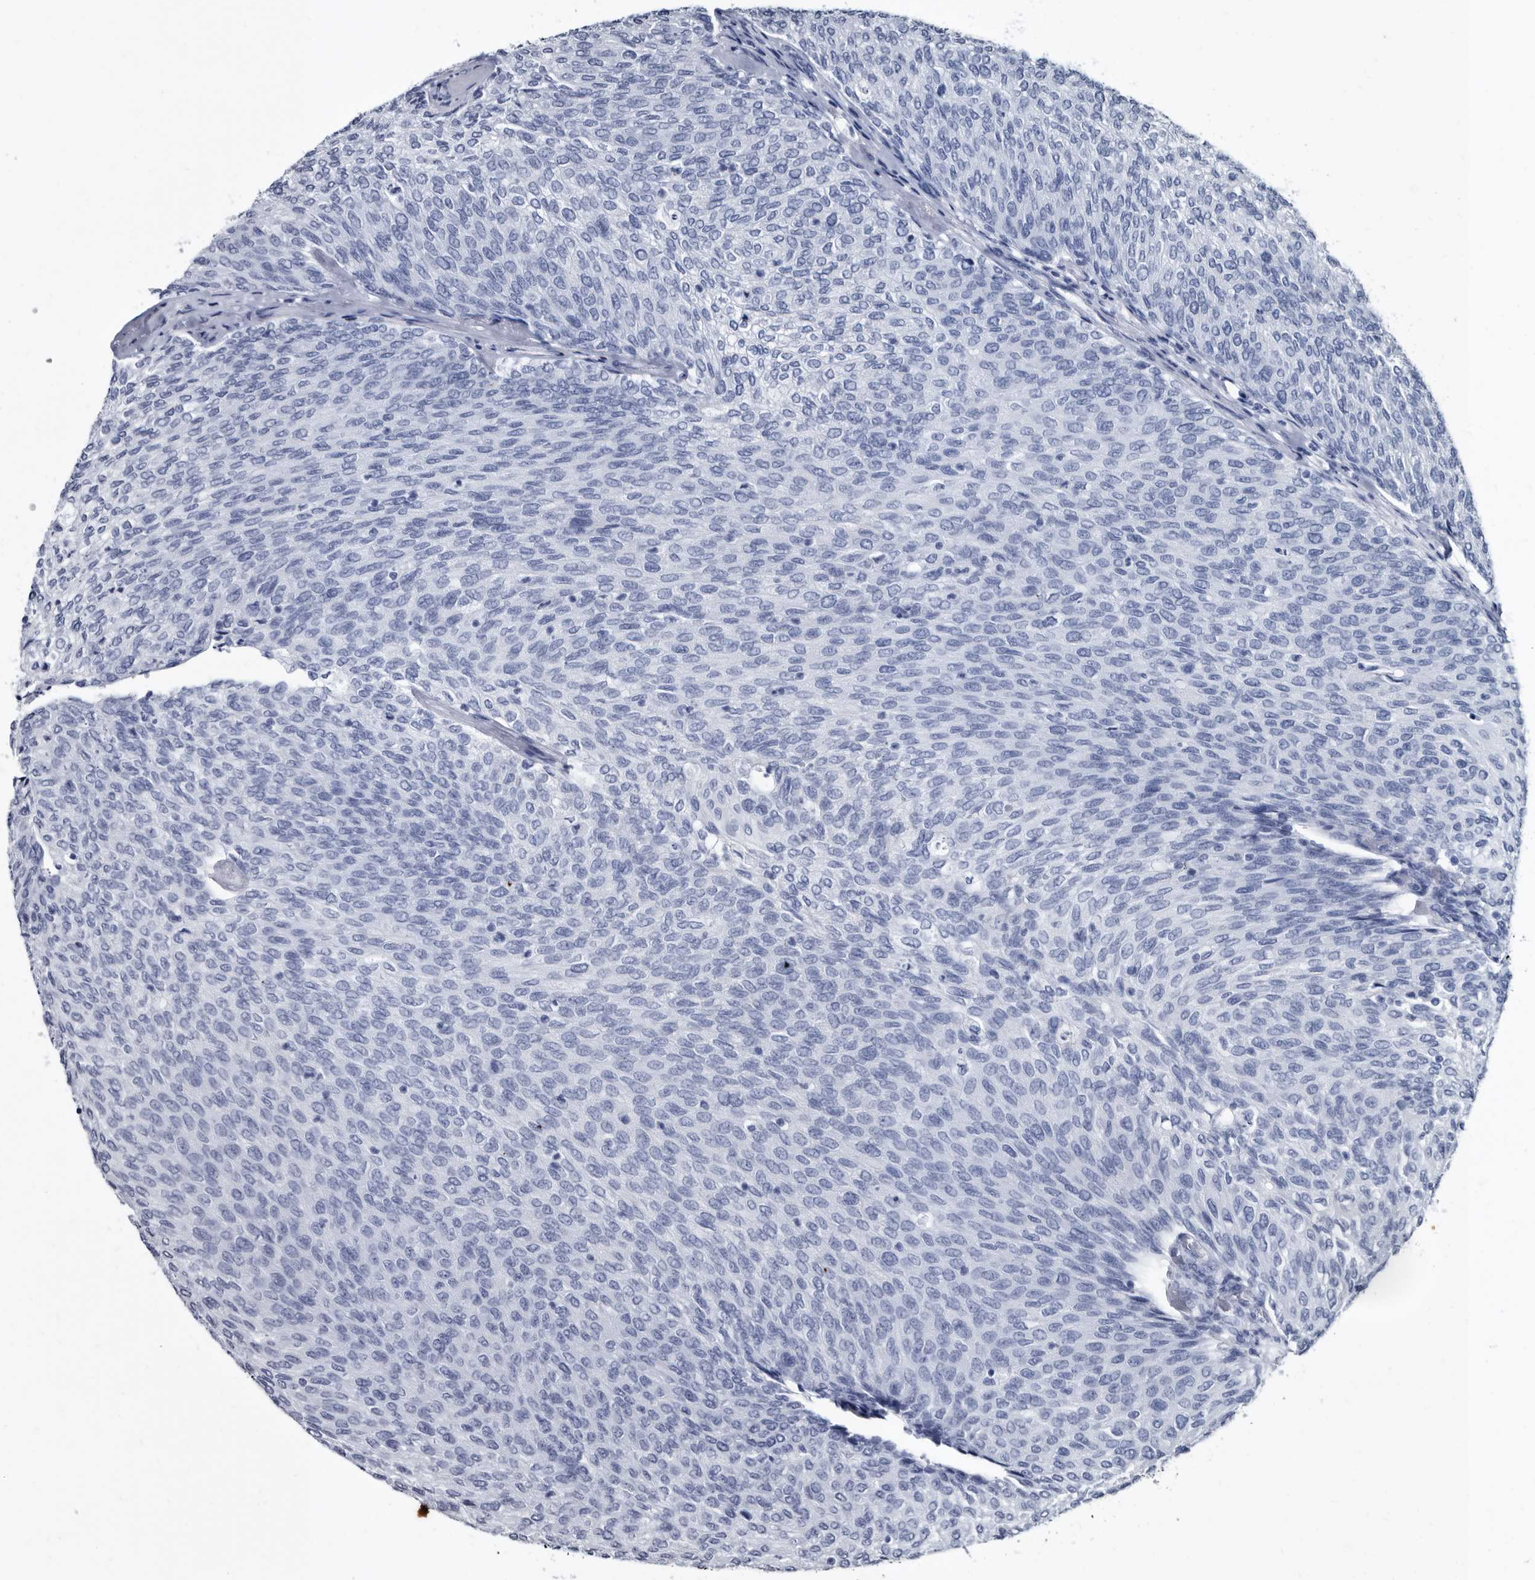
{"staining": {"intensity": "negative", "quantity": "none", "location": "none"}, "tissue": "urothelial cancer", "cell_type": "Tumor cells", "image_type": "cancer", "snomed": [{"axis": "morphology", "description": "Urothelial carcinoma, Low grade"}, {"axis": "topography", "description": "Urinary bladder"}], "caption": "DAB (3,3'-diaminobenzidine) immunohistochemical staining of urothelial cancer displays no significant staining in tumor cells. (DAB IHC with hematoxylin counter stain).", "gene": "PRSS8", "patient": {"sex": "female", "age": 79}}